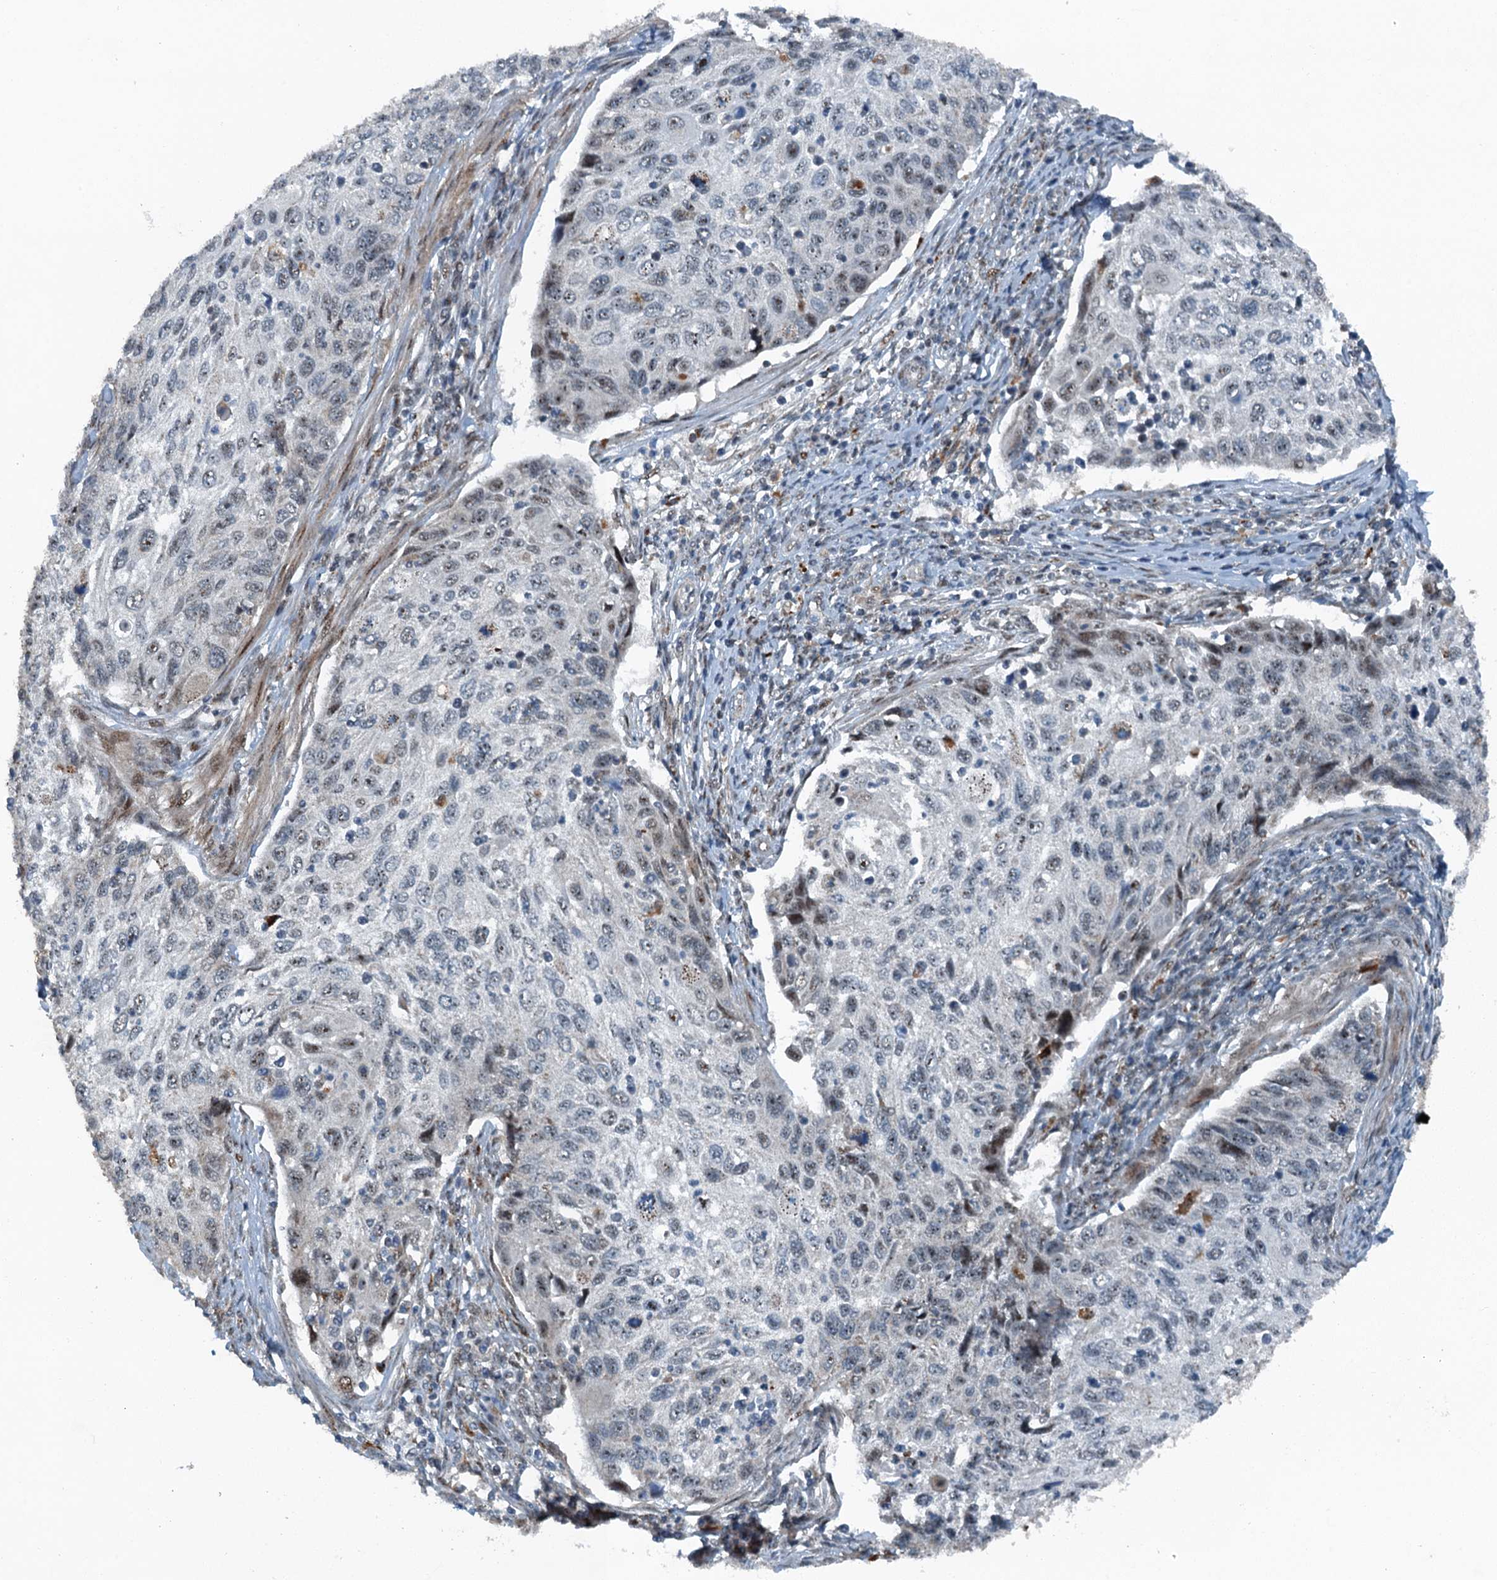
{"staining": {"intensity": "negative", "quantity": "none", "location": "none"}, "tissue": "cervical cancer", "cell_type": "Tumor cells", "image_type": "cancer", "snomed": [{"axis": "morphology", "description": "Squamous cell carcinoma, NOS"}, {"axis": "topography", "description": "Cervix"}], "caption": "Photomicrograph shows no significant protein expression in tumor cells of cervical cancer.", "gene": "BMERB1", "patient": {"sex": "female", "age": 70}}